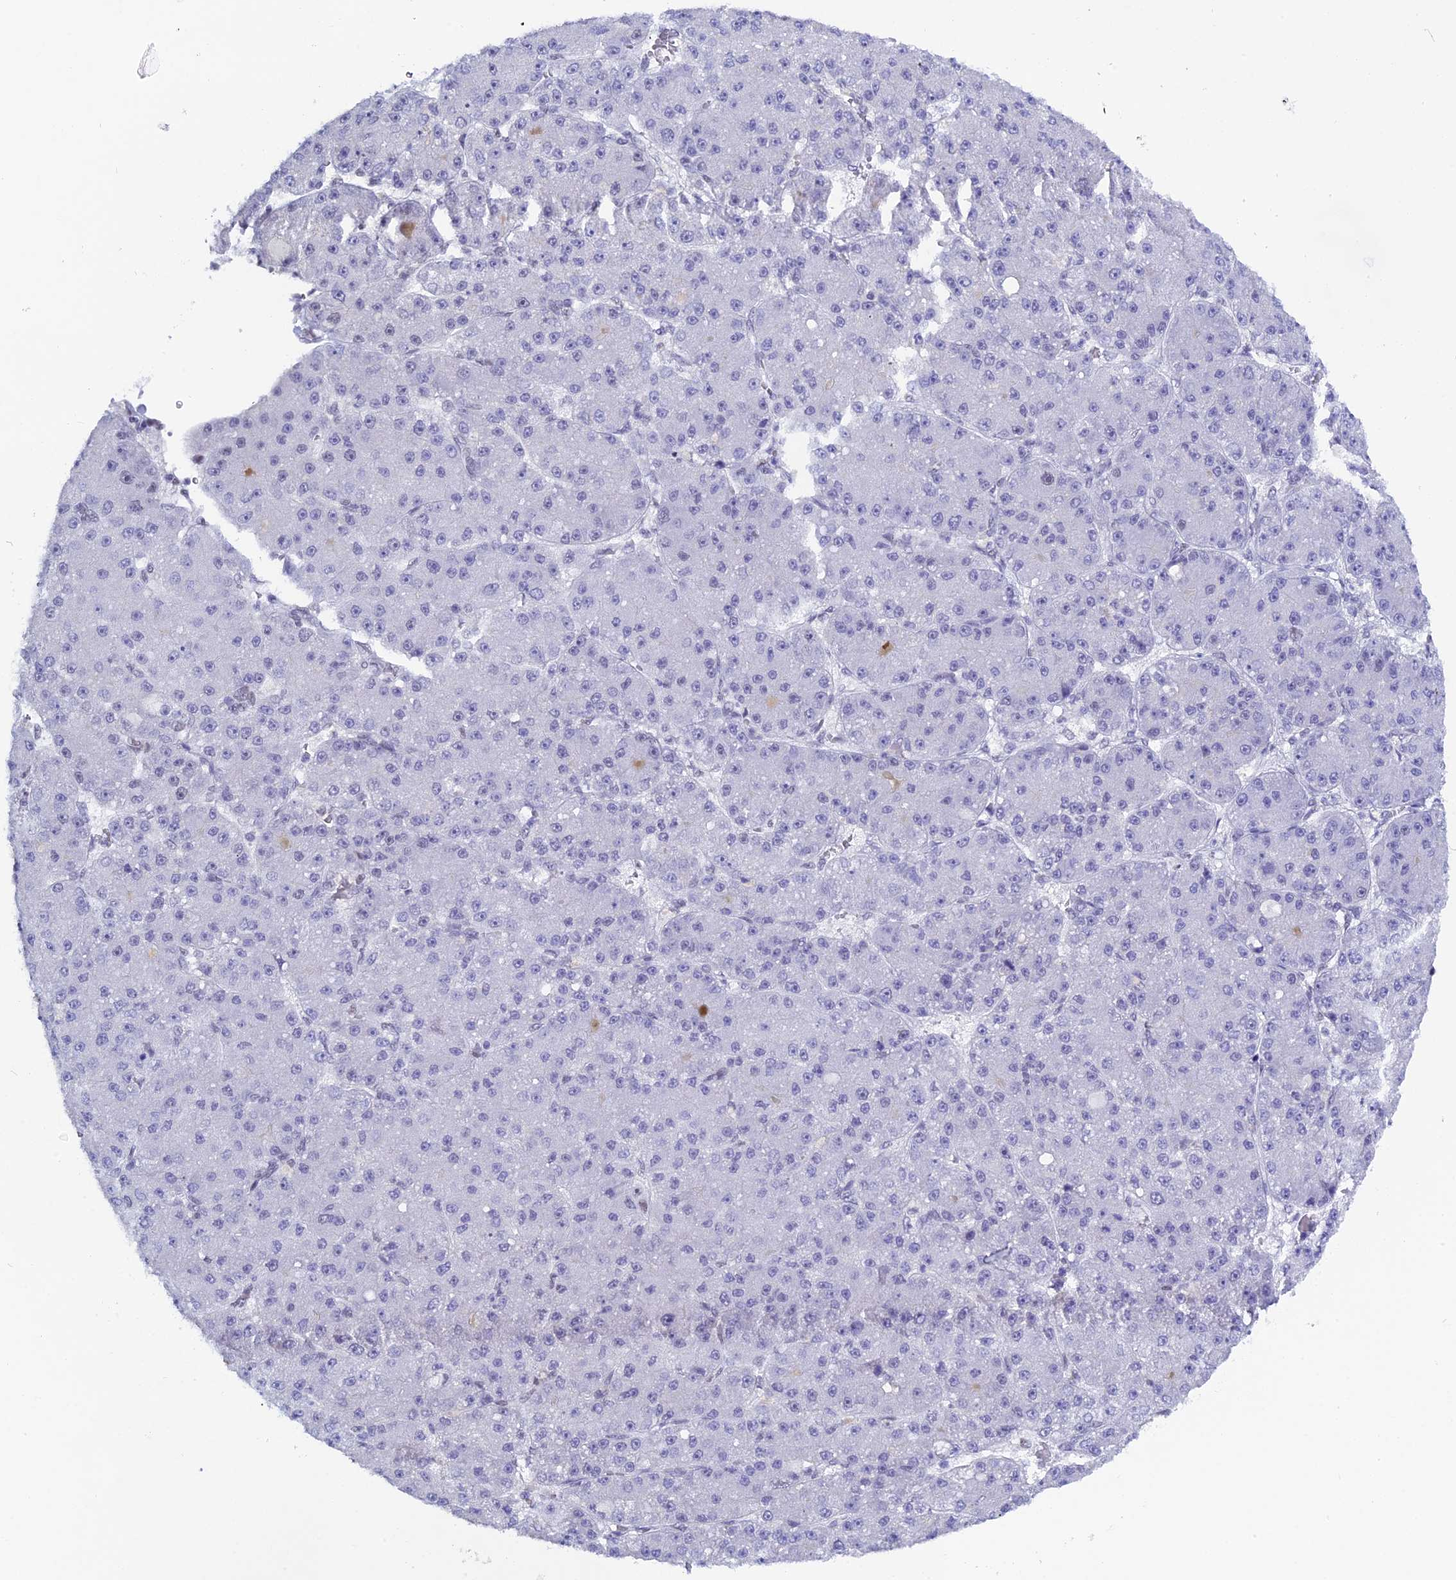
{"staining": {"intensity": "negative", "quantity": "none", "location": "none"}, "tissue": "liver cancer", "cell_type": "Tumor cells", "image_type": "cancer", "snomed": [{"axis": "morphology", "description": "Carcinoma, Hepatocellular, NOS"}, {"axis": "topography", "description": "Liver"}], "caption": "Protein analysis of liver cancer reveals no significant expression in tumor cells.", "gene": "CD2BP2", "patient": {"sex": "male", "age": 67}}